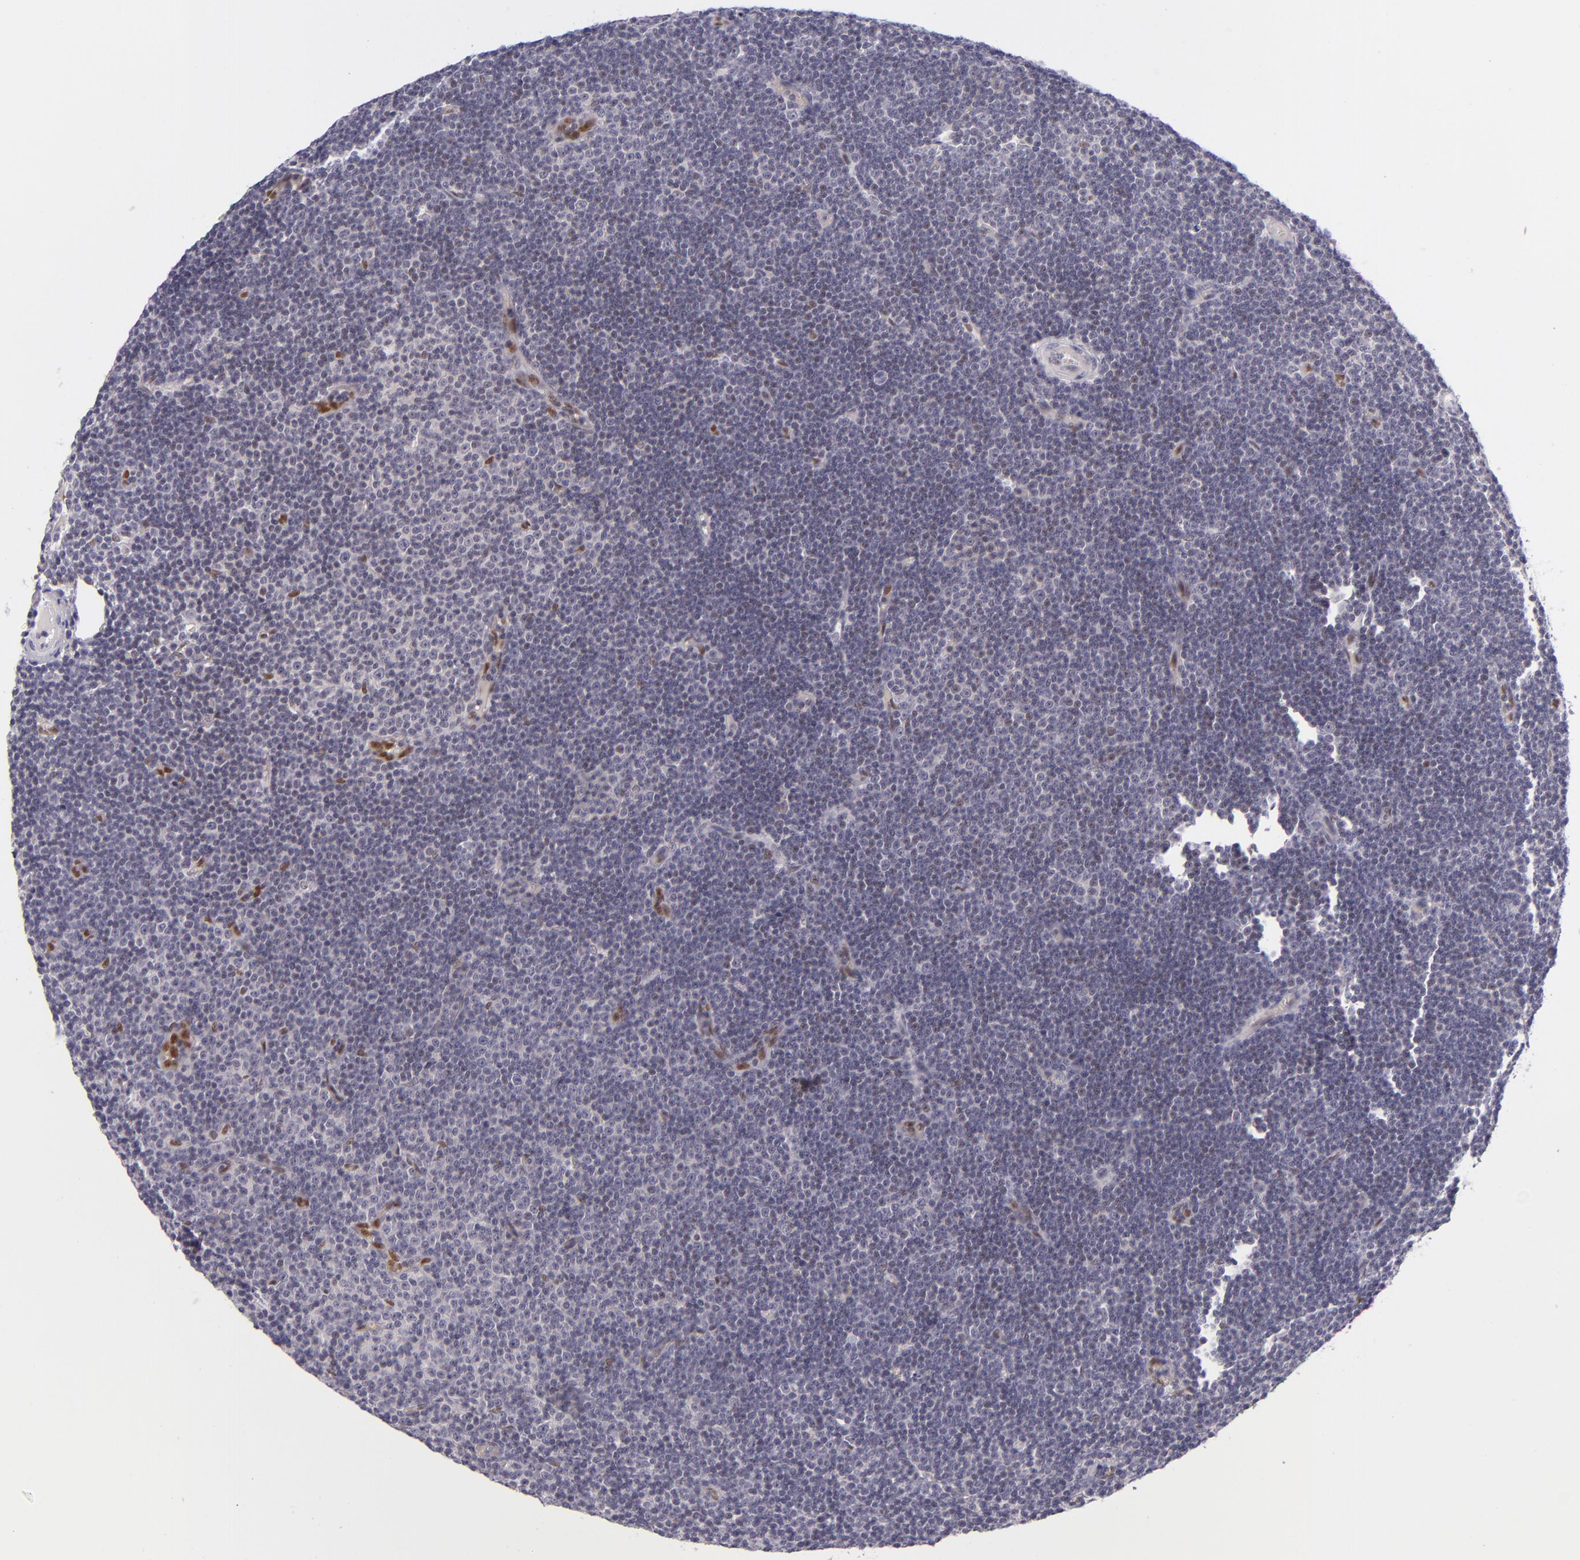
{"staining": {"intensity": "moderate", "quantity": "<25%", "location": "nuclear"}, "tissue": "lymphoma", "cell_type": "Tumor cells", "image_type": "cancer", "snomed": [{"axis": "morphology", "description": "Malignant lymphoma, non-Hodgkin's type, Low grade"}, {"axis": "topography", "description": "Lymph node"}], "caption": "Protein analysis of lymphoma tissue demonstrates moderate nuclear staining in approximately <25% of tumor cells.", "gene": "BCL3", "patient": {"sex": "male", "age": 57}}